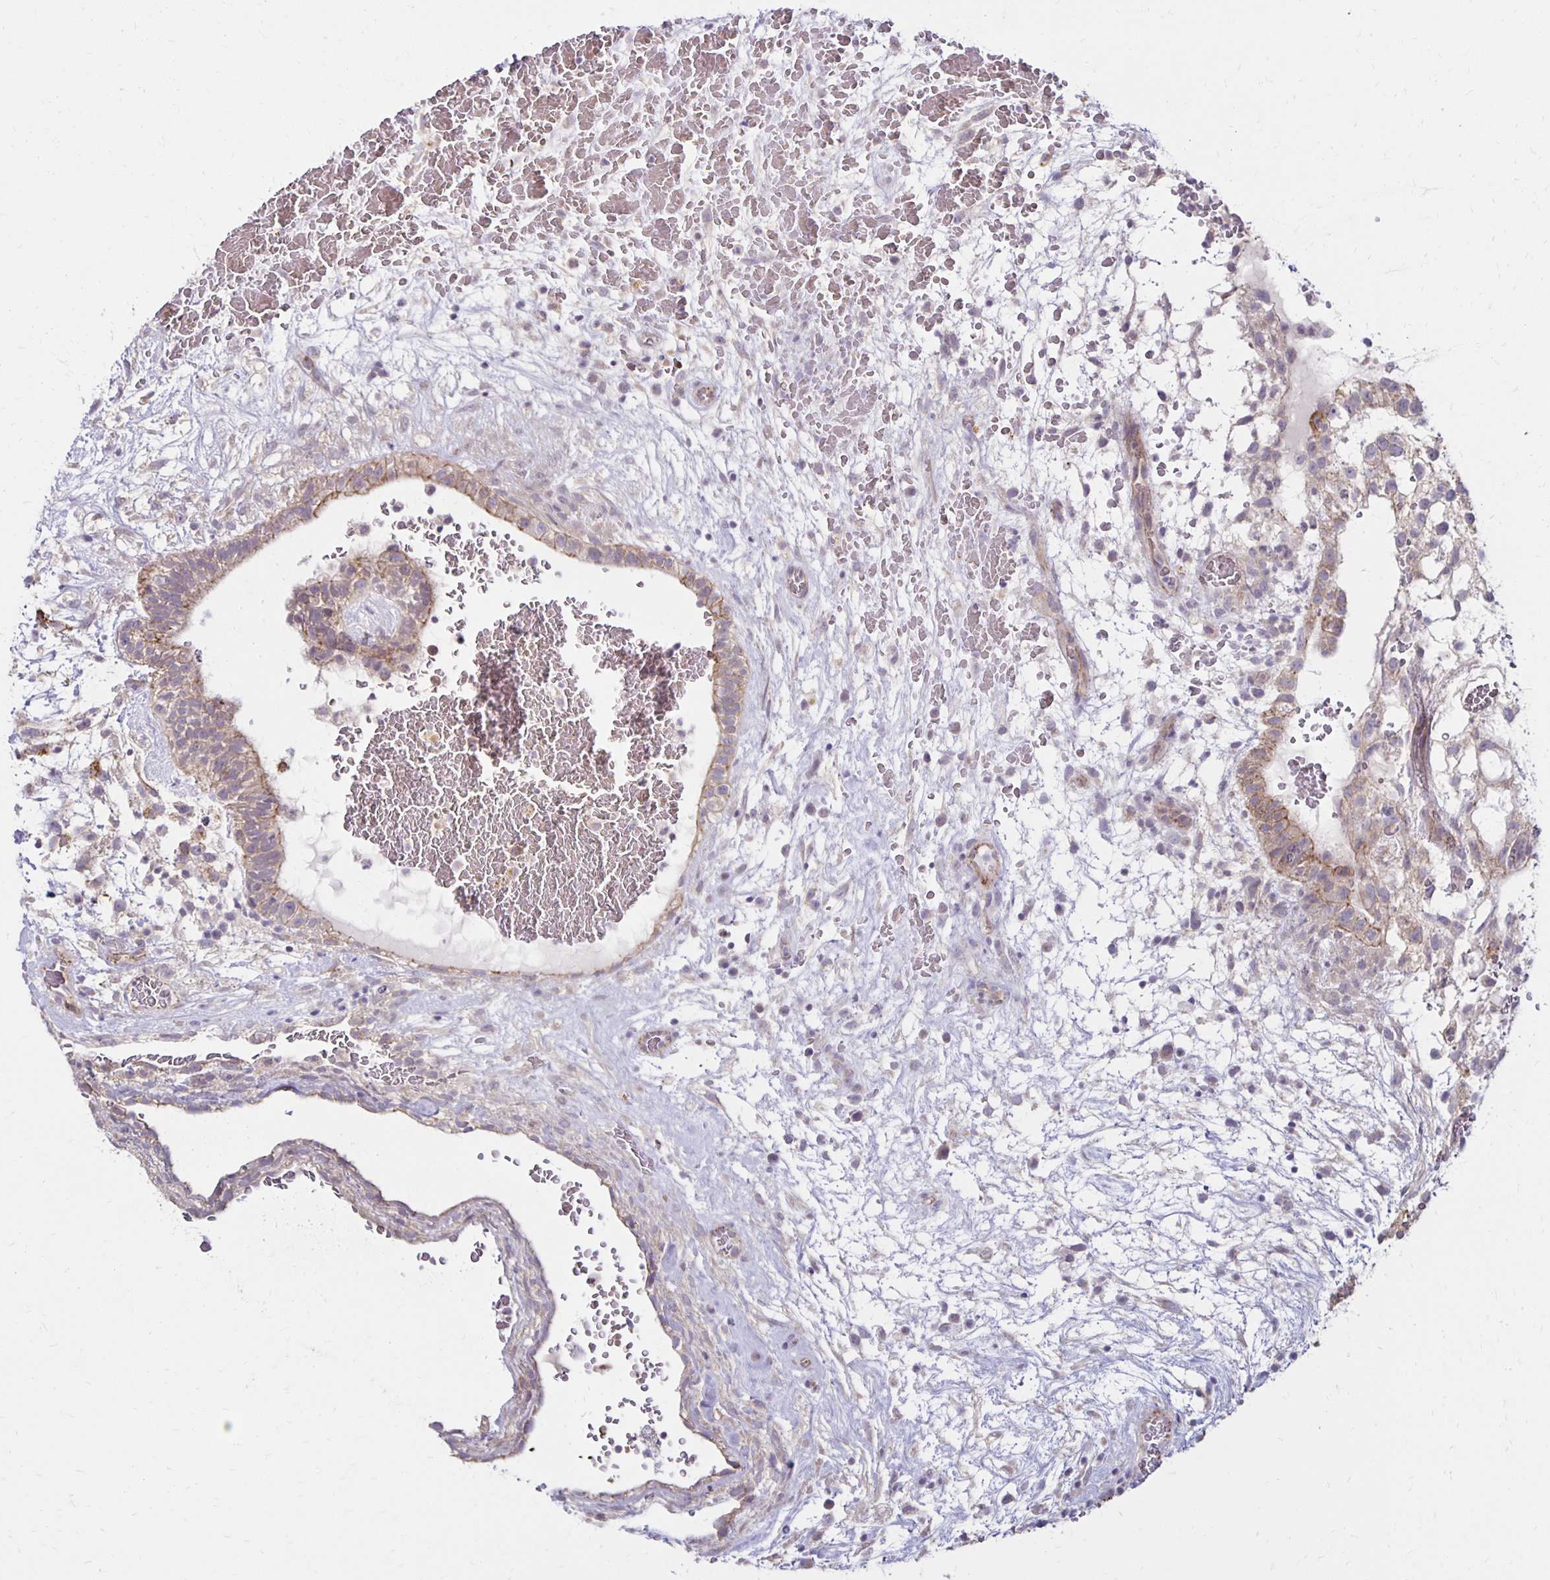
{"staining": {"intensity": "moderate", "quantity": "25%-75%", "location": "cytoplasmic/membranous"}, "tissue": "testis cancer", "cell_type": "Tumor cells", "image_type": "cancer", "snomed": [{"axis": "morphology", "description": "Normal tissue, NOS"}, {"axis": "morphology", "description": "Carcinoma, Embryonal, NOS"}, {"axis": "topography", "description": "Testis"}], "caption": "A medium amount of moderate cytoplasmic/membranous expression is appreciated in approximately 25%-75% of tumor cells in testis cancer (embryonal carcinoma) tissue. The protein of interest is stained brown, and the nuclei are stained in blue (DAB IHC with brightfield microscopy, high magnification).", "gene": "KATNBL1", "patient": {"sex": "male", "age": 32}}